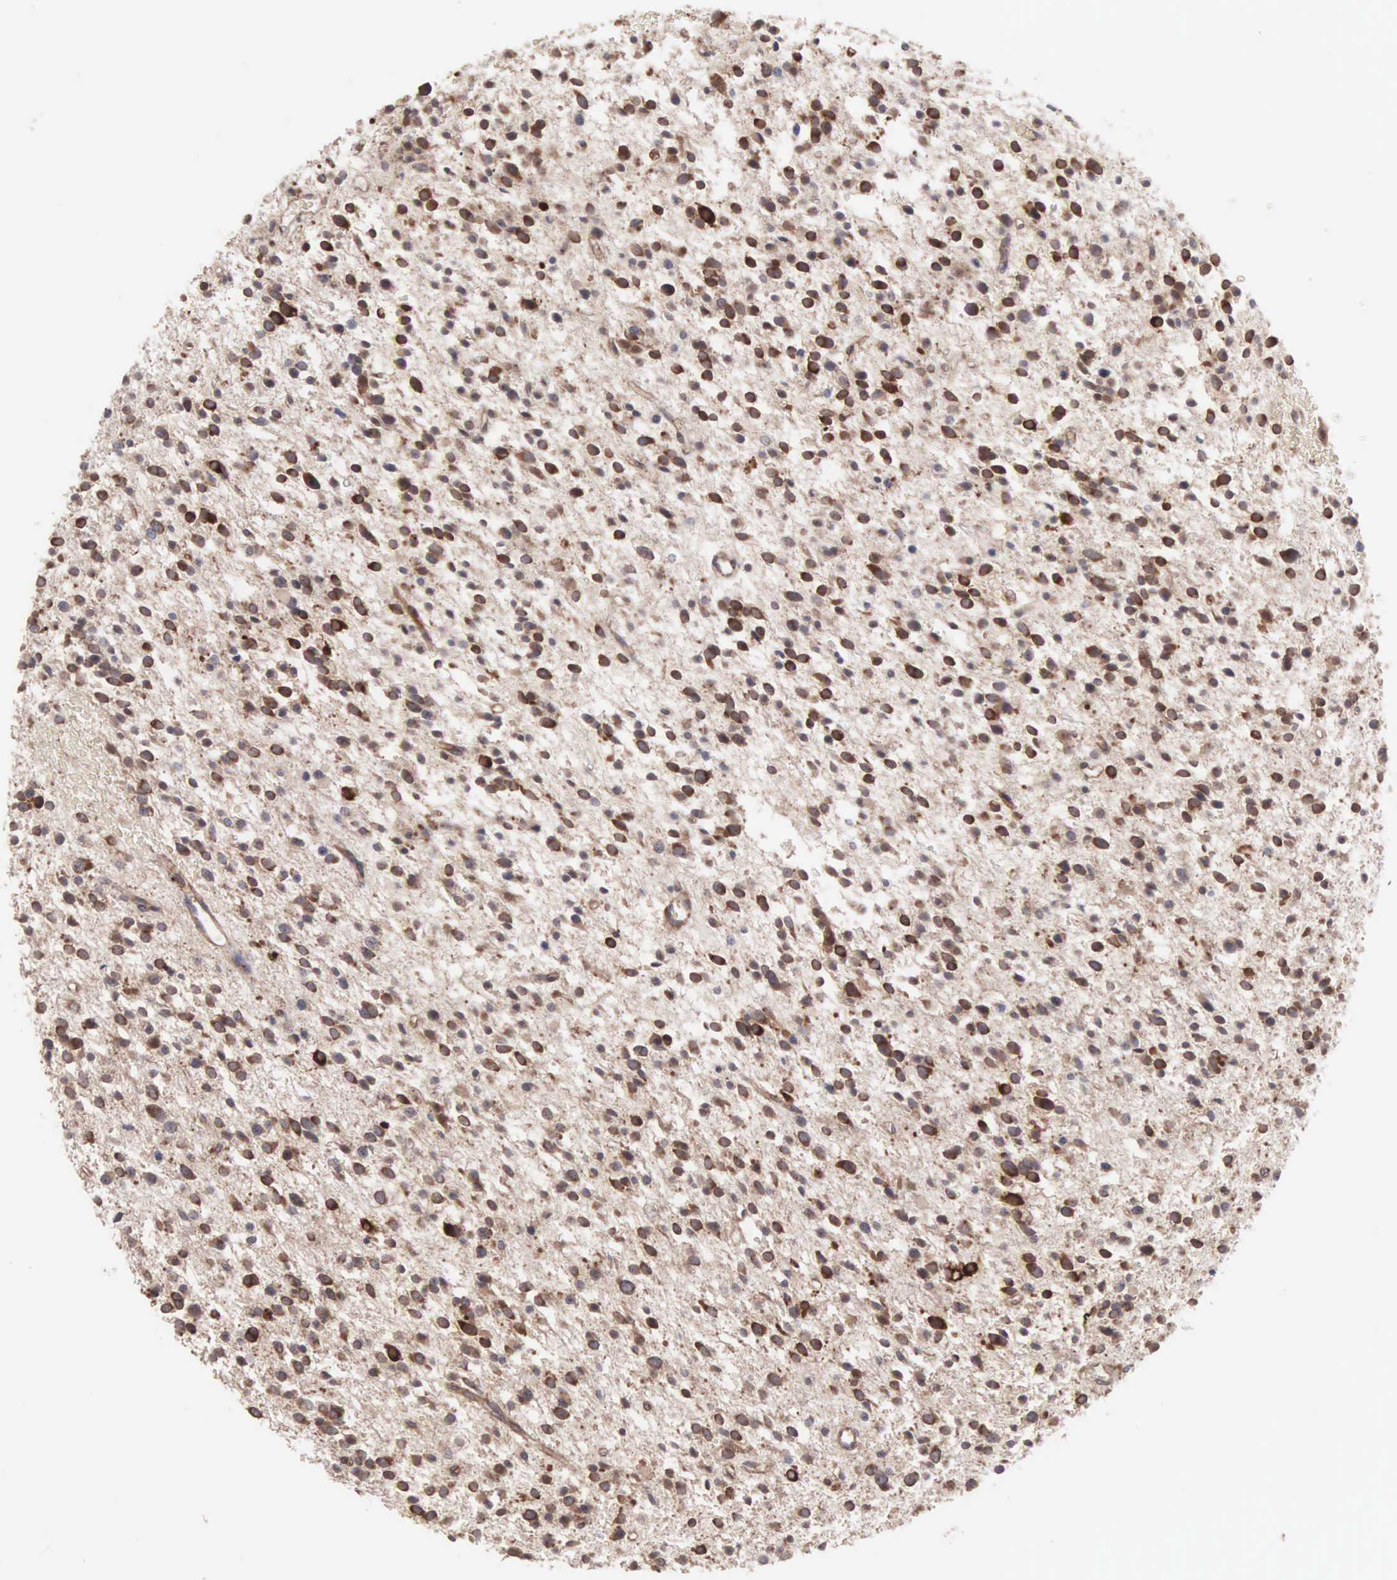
{"staining": {"intensity": "strong", "quantity": ">75%", "location": "cytoplasmic/membranous"}, "tissue": "glioma", "cell_type": "Tumor cells", "image_type": "cancer", "snomed": [{"axis": "morphology", "description": "Glioma, malignant, Low grade"}, {"axis": "topography", "description": "Brain"}], "caption": "A micrograph showing strong cytoplasmic/membranous staining in approximately >75% of tumor cells in malignant glioma (low-grade), as visualized by brown immunohistochemical staining.", "gene": "INF2", "patient": {"sex": "female", "age": 36}}